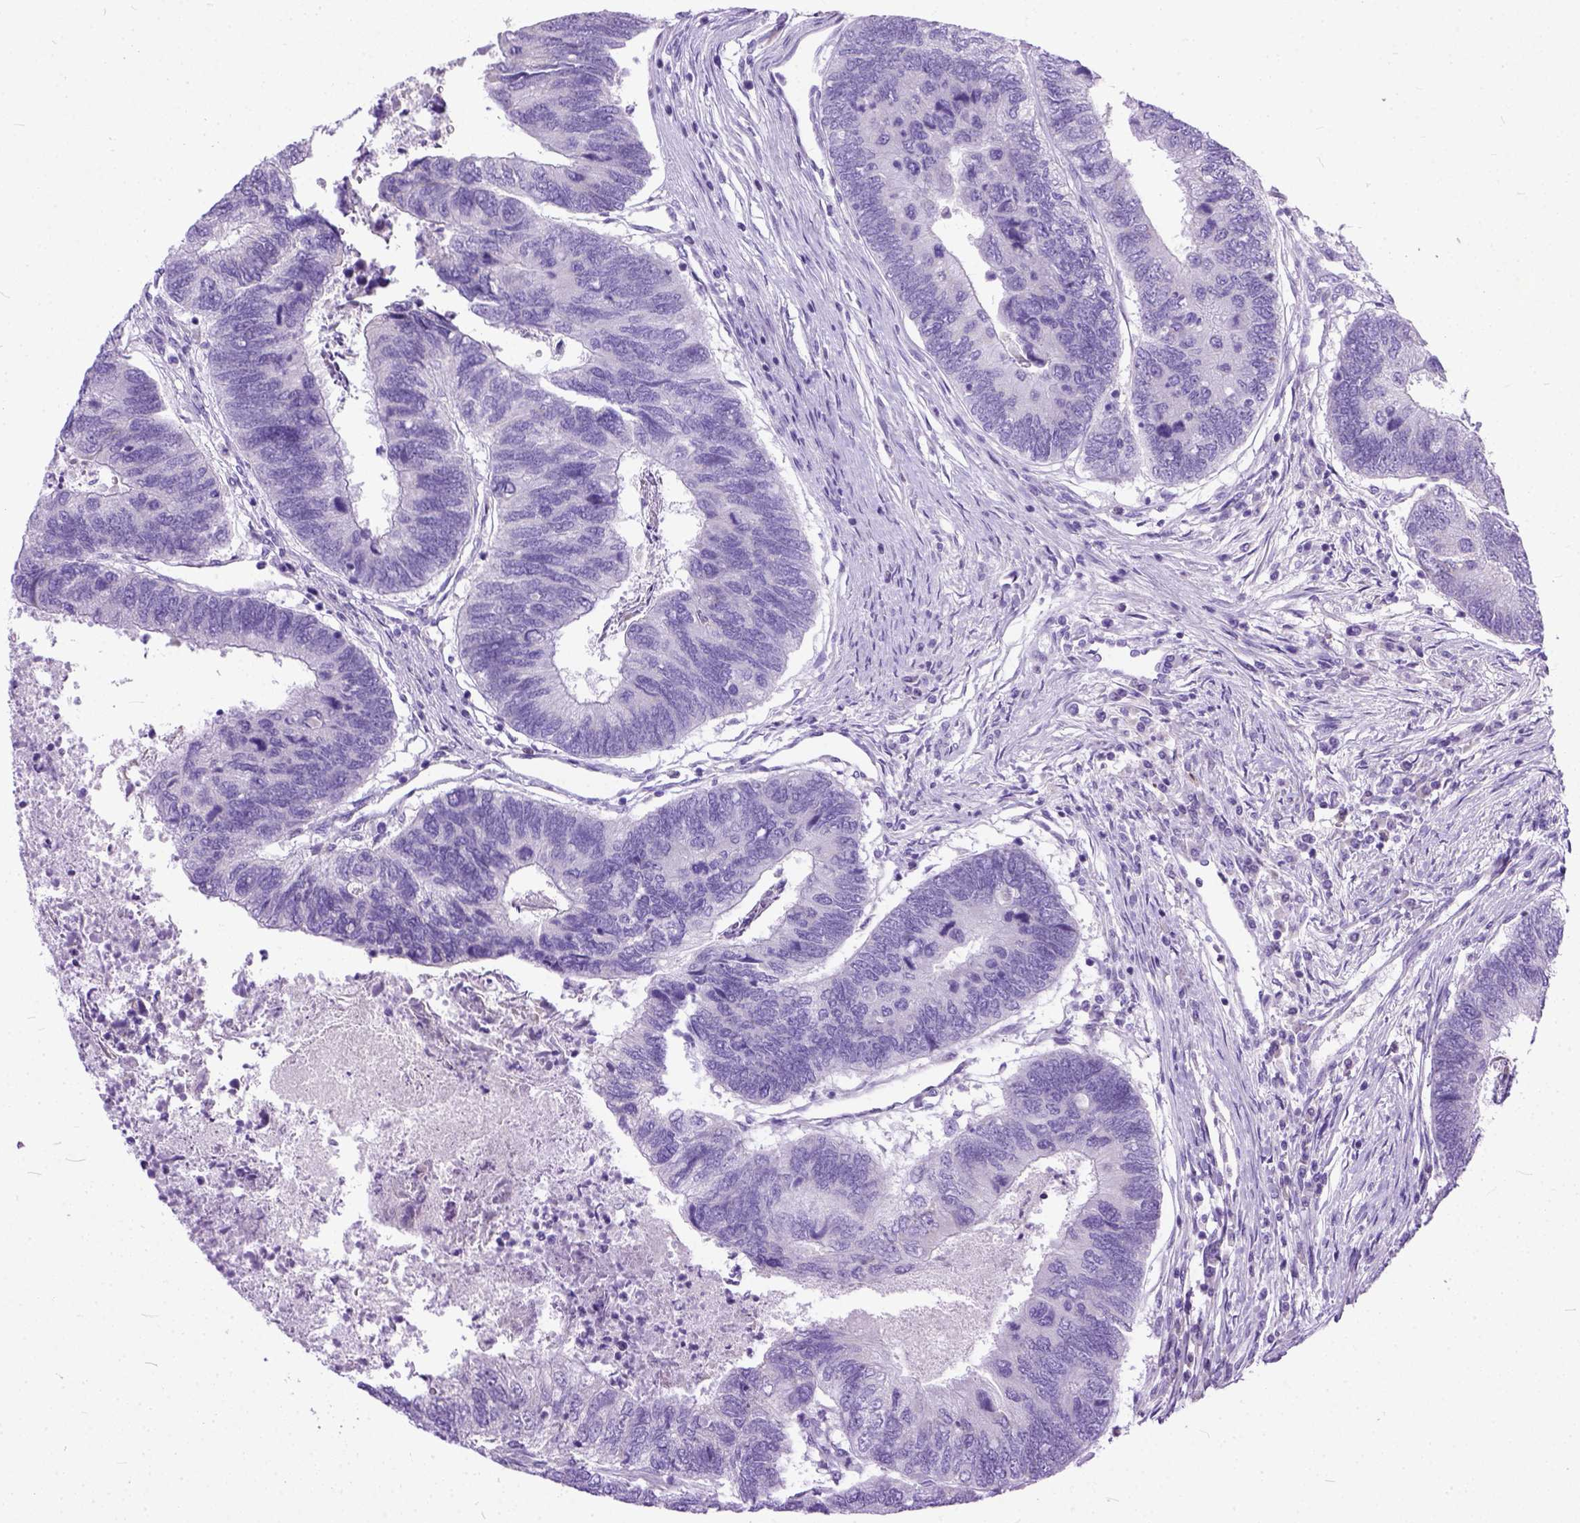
{"staining": {"intensity": "negative", "quantity": "none", "location": "none"}, "tissue": "colorectal cancer", "cell_type": "Tumor cells", "image_type": "cancer", "snomed": [{"axis": "morphology", "description": "Adenocarcinoma, NOS"}, {"axis": "topography", "description": "Colon"}], "caption": "Immunohistochemical staining of human colorectal cancer demonstrates no significant positivity in tumor cells.", "gene": "PLK5", "patient": {"sex": "female", "age": 67}}